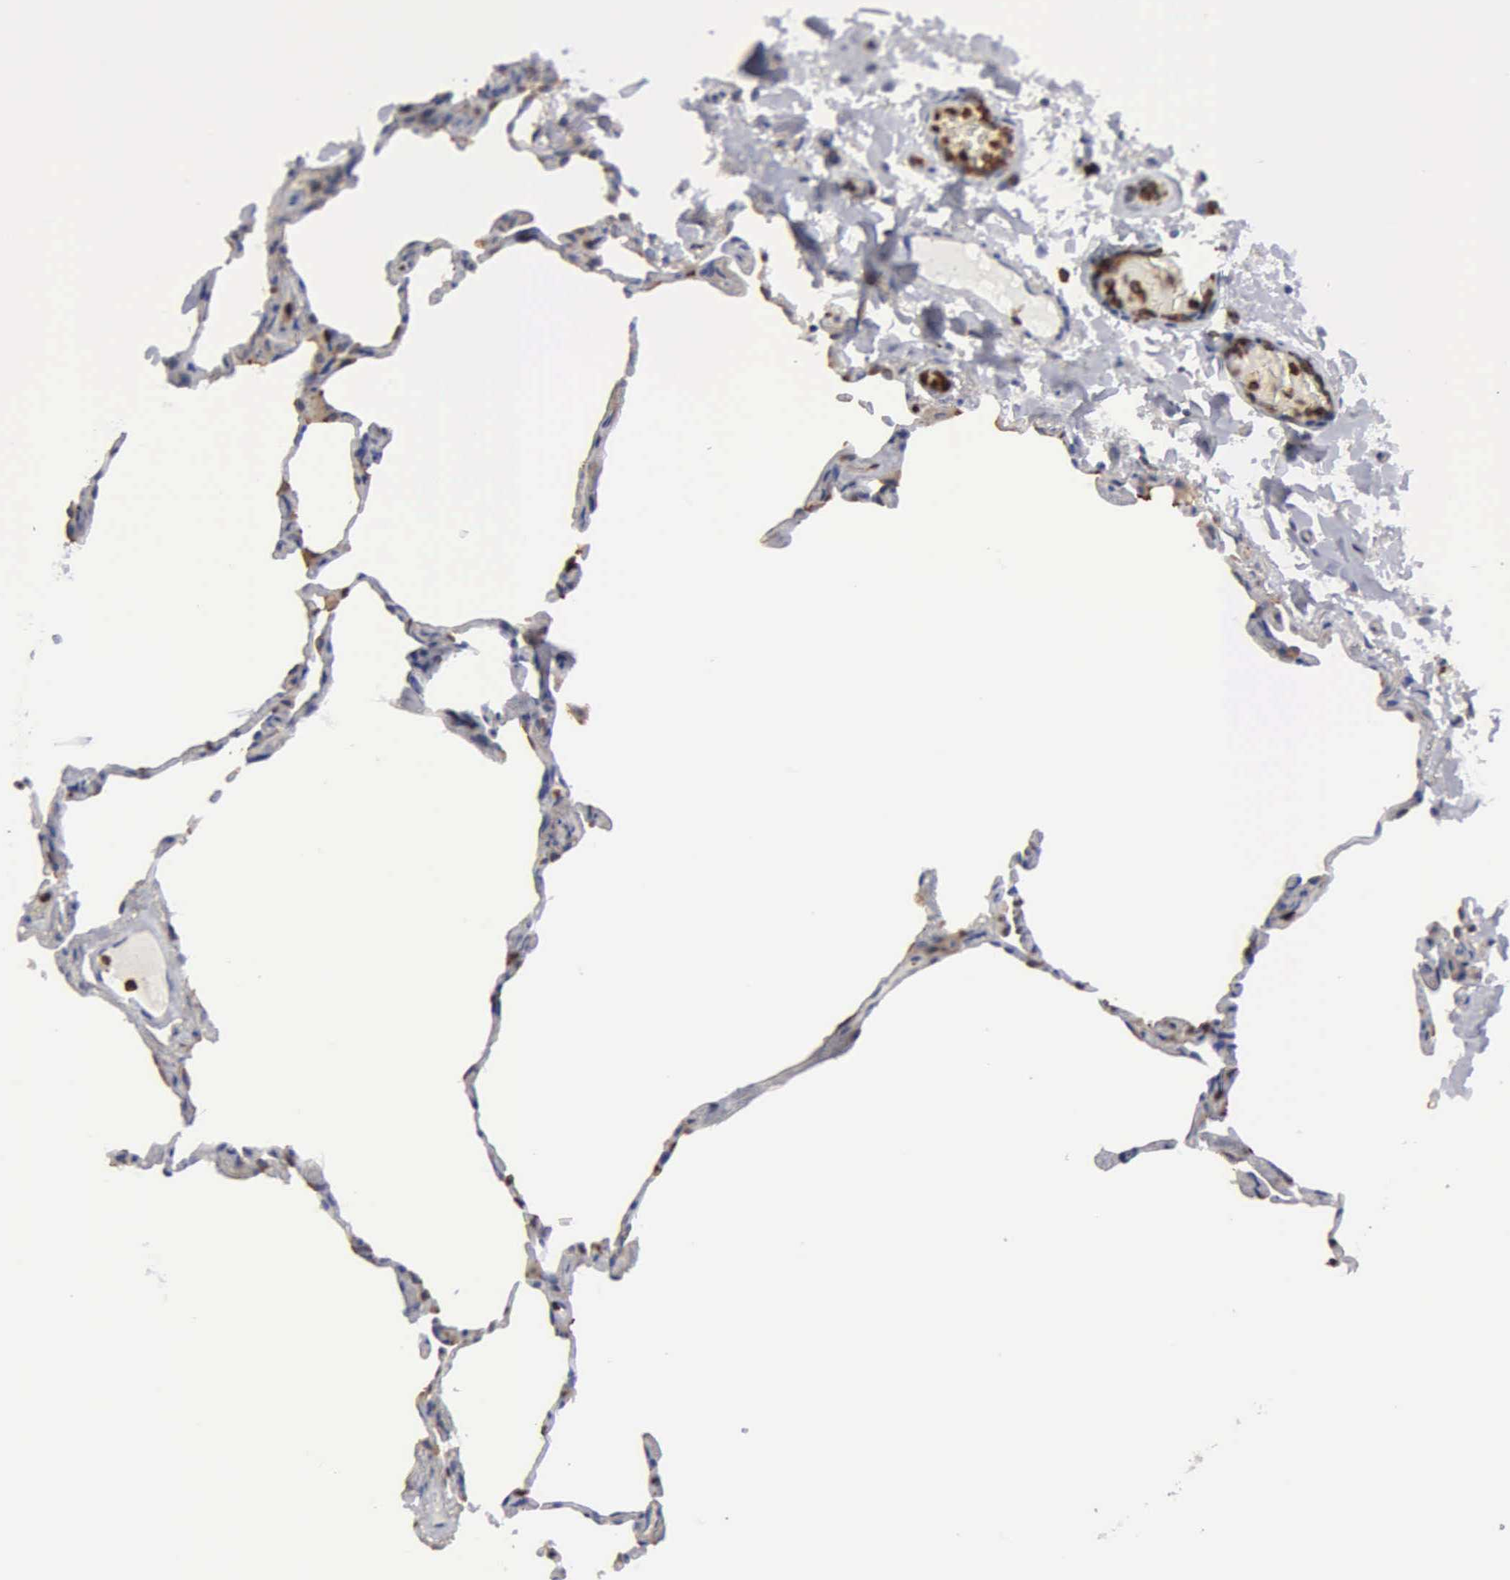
{"staining": {"intensity": "weak", "quantity": "25%-75%", "location": "cytoplasmic/membranous"}, "tissue": "lung", "cell_type": "Alveolar cells", "image_type": "normal", "snomed": [{"axis": "morphology", "description": "Normal tissue, NOS"}, {"axis": "topography", "description": "Lung"}], "caption": "A brown stain highlights weak cytoplasmic/membranous expression of a protein in alveolar cells of benign human lung. (DAB = brown stain, brightfield microscopy at high magnification).", "gene": "G6PD", "patient": {"sex": "female", "age": 75}}